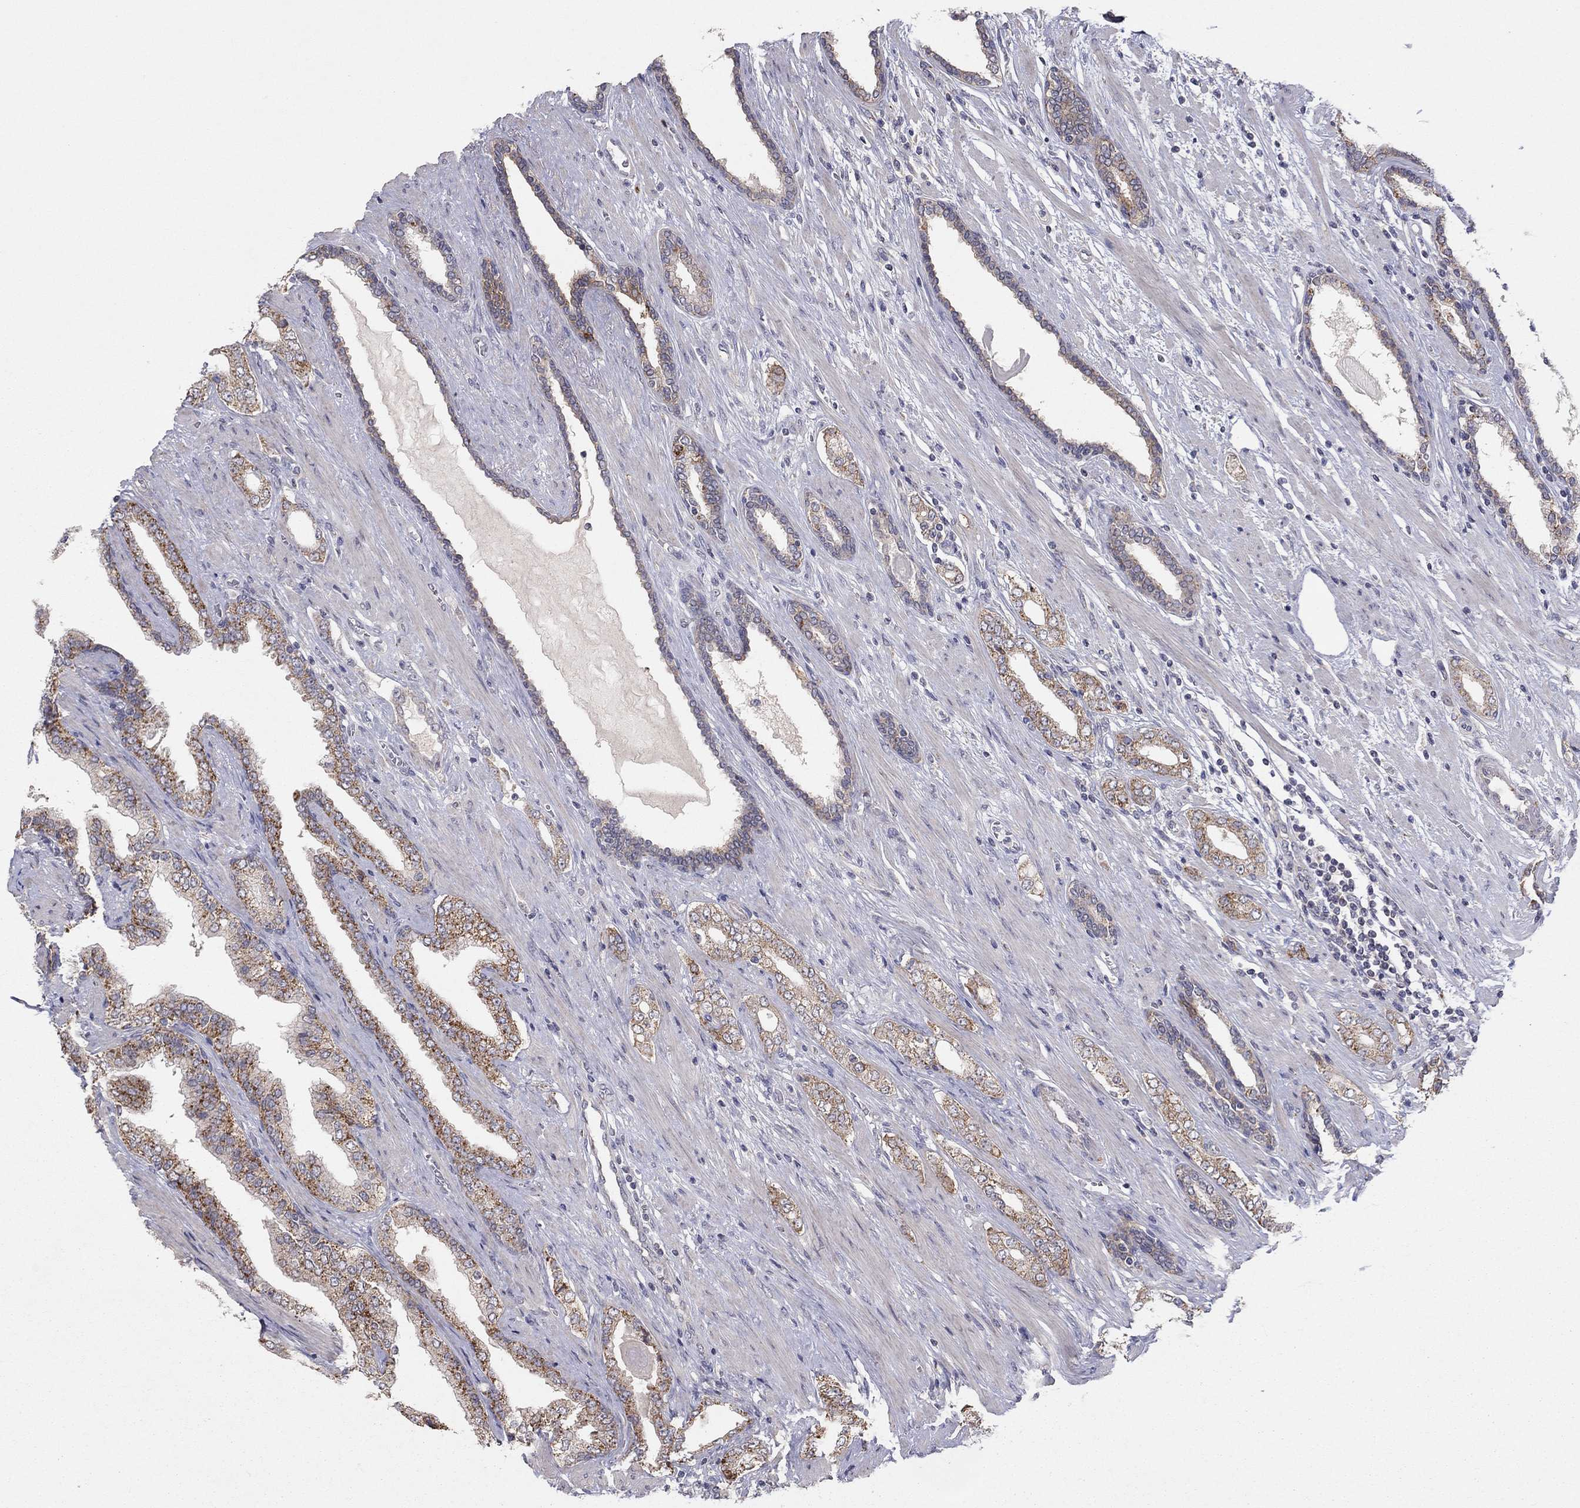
{"staining": {"intensity": "strong", "quantity": "25%-75%", "location": "cytoplasmic/membranous"}, "tissue": "prostate cancer", "cell_type": "Tumor cells", "image_type": "cancer", "snomed": [{"axis": "morphology", "description": "Adenocarcinoma, Low grade"}, {"axis": "topography", "description": "Prostate and seminal vesicle, NOS"}], "caption": "Tumor cells reveal strong cytoplasmic/membranous staining in approximately 25%-75% of cells in prostate low-grade adenocarcinoma. (IHC, brightfield microscopy, high magnification).", "gene": "CRACDL", "patient": {"sex": "male", "age": 61}}